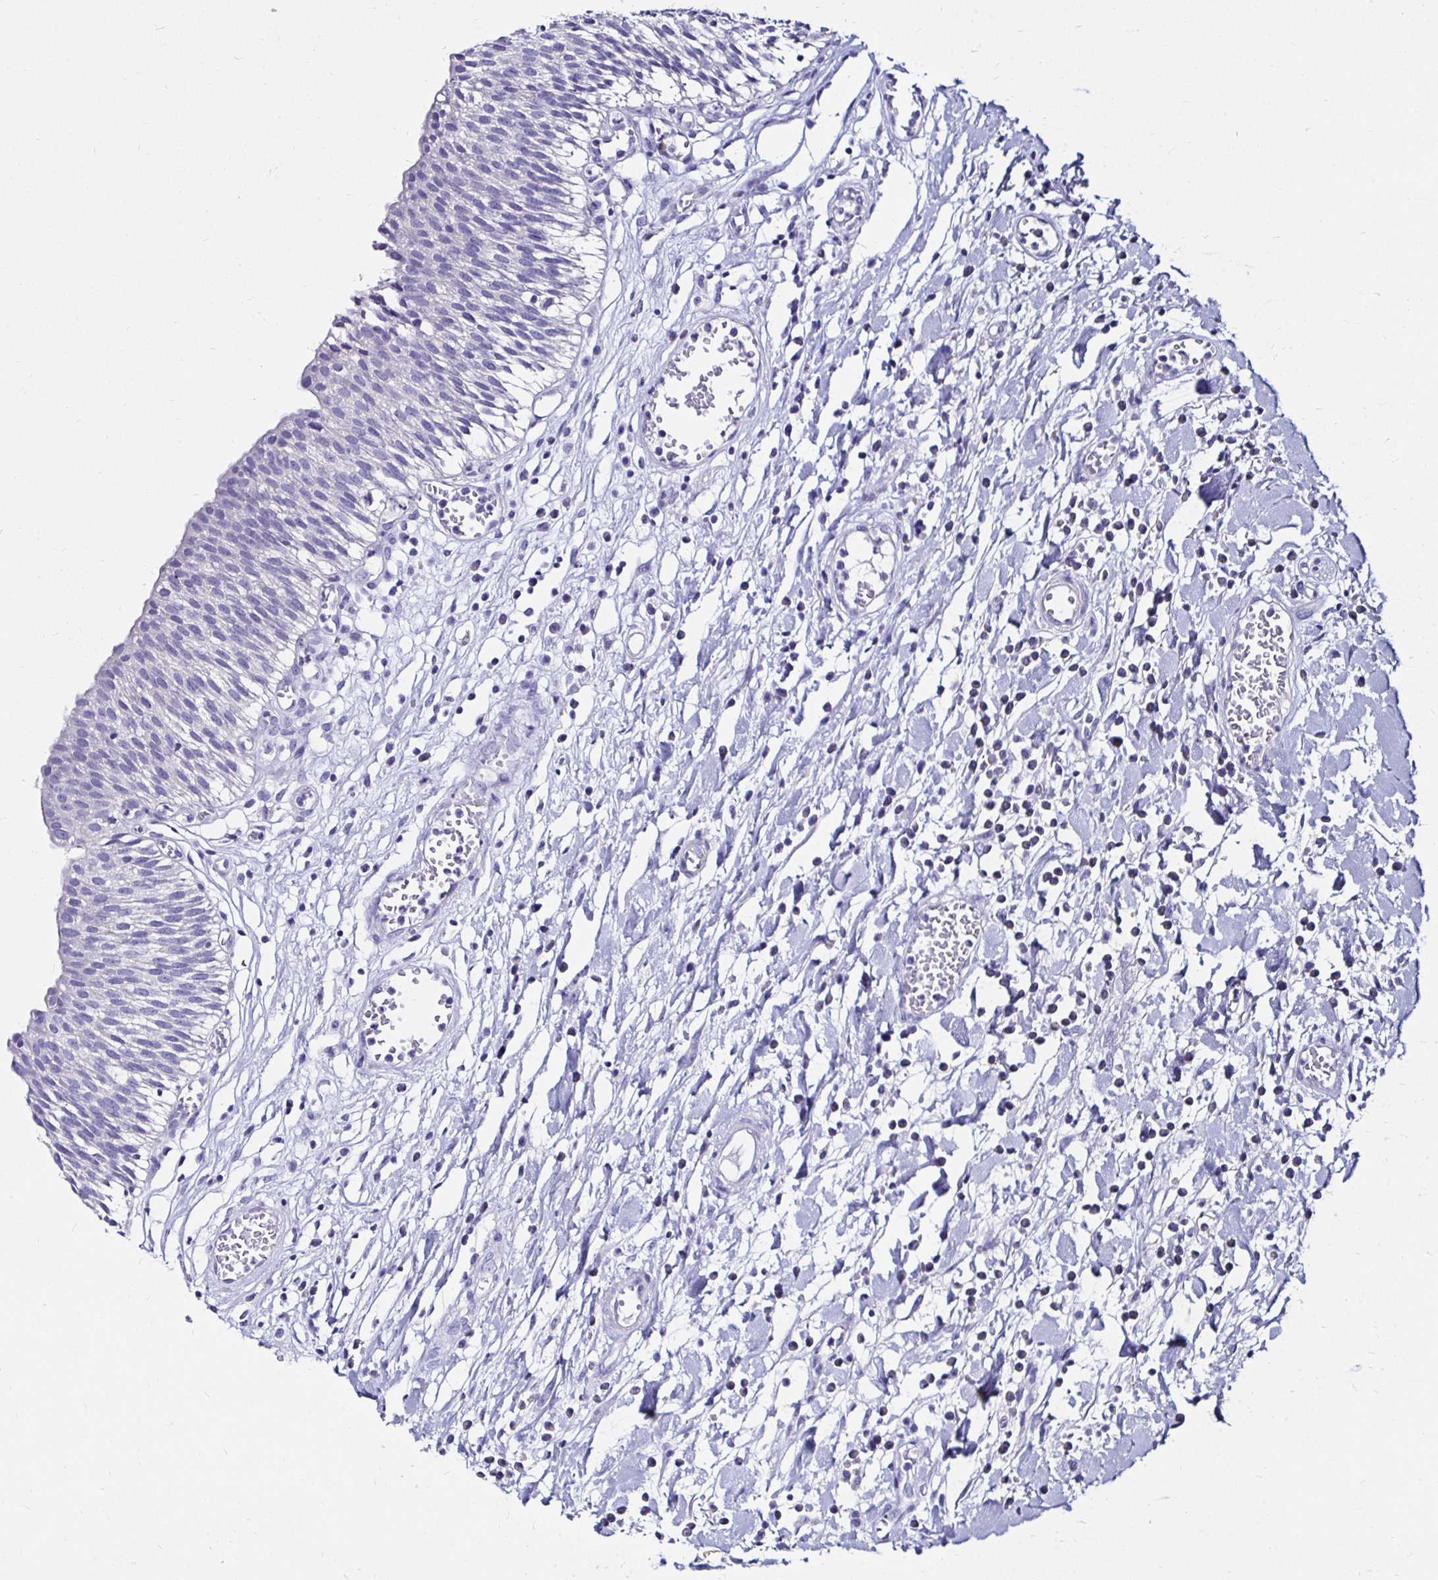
{"staining": {"intensity": "negative", "quantity": "none", "location": "none"}, "tissue": "urinary bladder", "cell_type": "Urothelial cells", "image_type": "normal", "snomed": [{"axis": "morphology", "description": "Normal tissue, NOS"}, {"axis": "topography", "description": "Urinary bladder"}], "caption": "High power microscopy histopathology image of an immunohistochemistry micrograph of benign urinary bladder, revealing no significant expression in urothelial cells.", "gene": "KCNT1", "patient": {"sex": "male", "age": 64}}